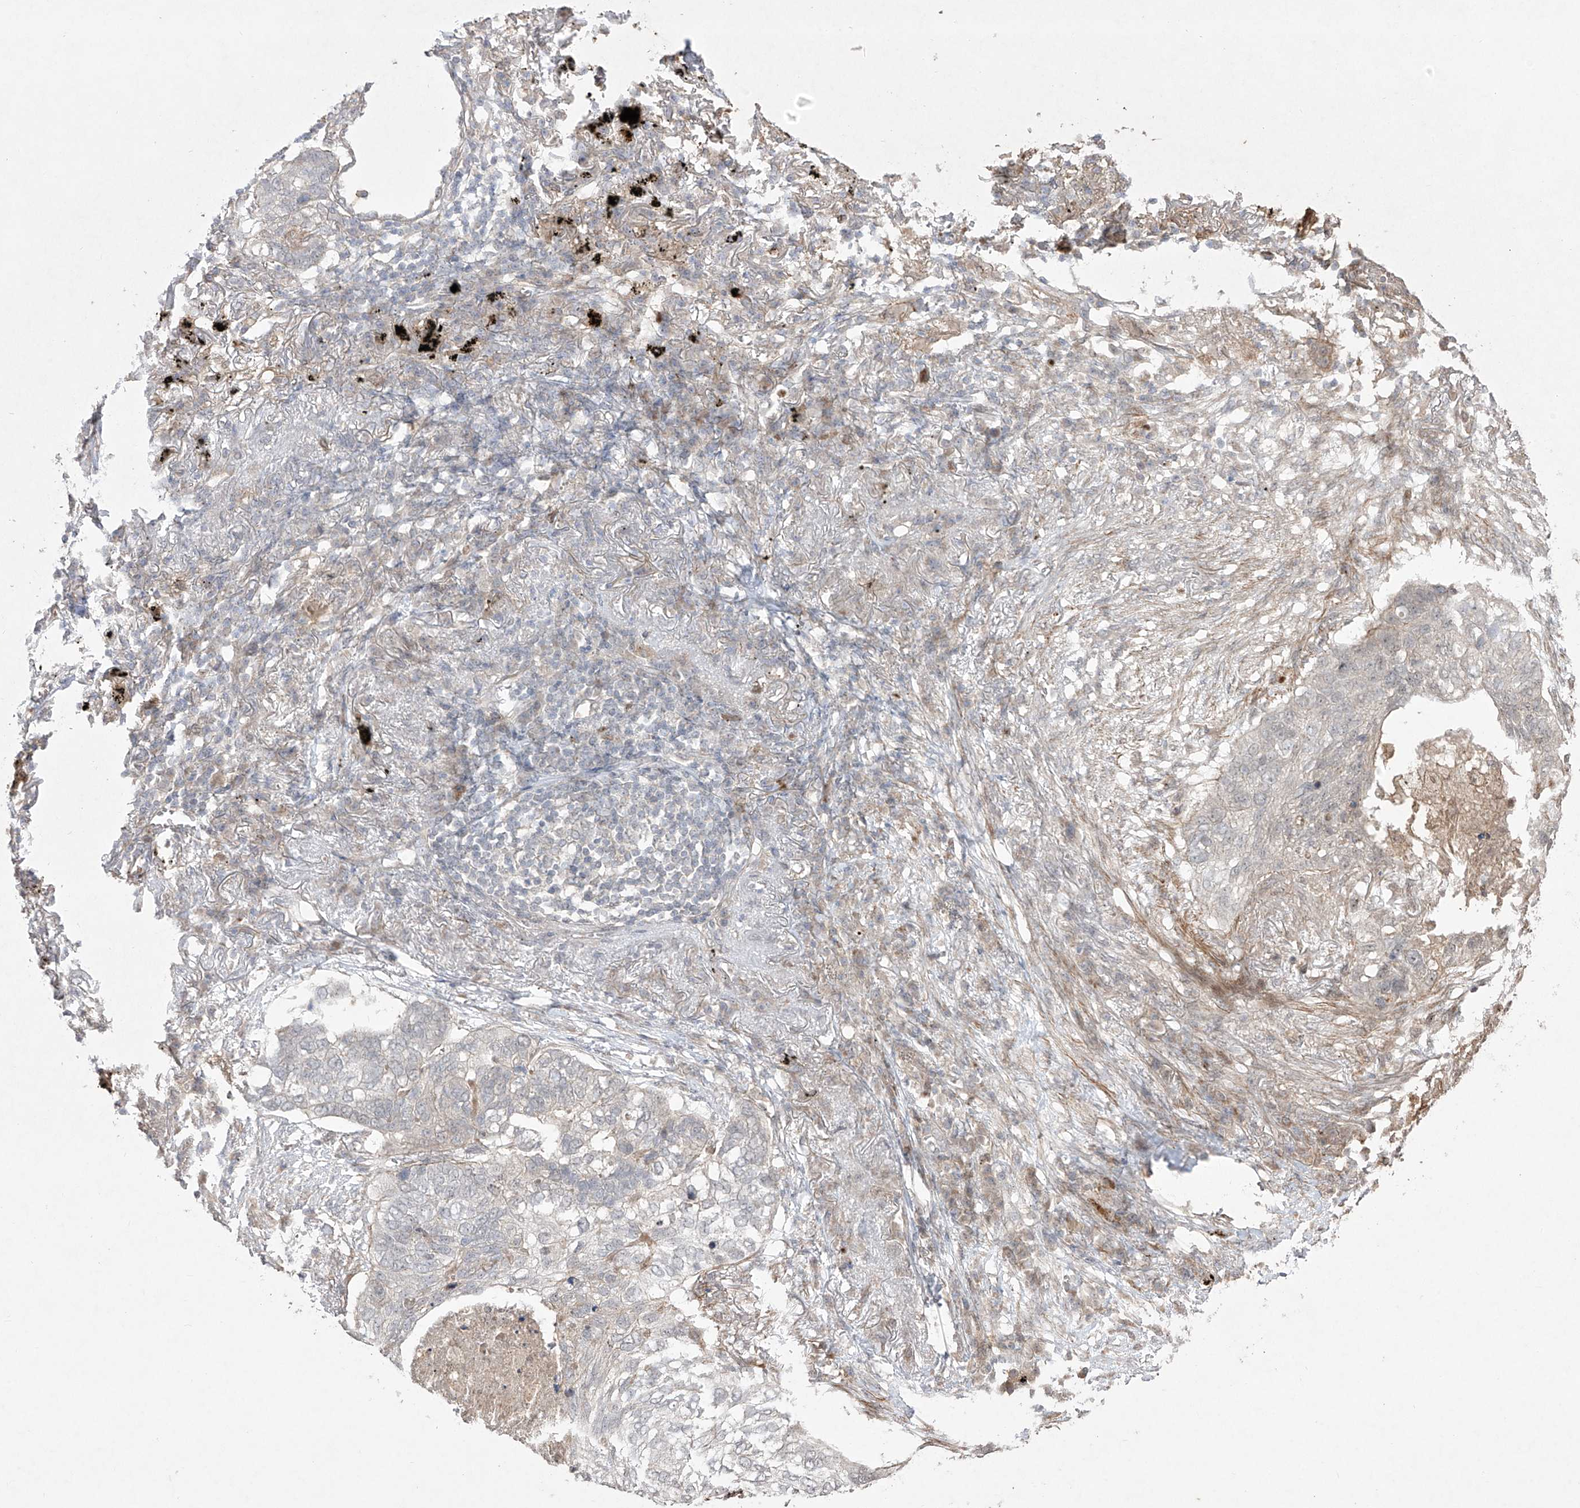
{"staining": {"intensity": "negative", "quantity": "none", "location": "none"}, "tissue": "lung cancer", "cell_type": "Tumor cells", "image_type": "cancer", "snomed": [{"axis": "morphology", "description": "Squamous cell carcinoma, NOS"}, {"axis": "topography", "description": "Lung"}], "caption": "DAB immunohistochemical staining of lung cancer (squamous cell carcinoma) shows no significant staining in tumor cells. (Stains: DAB immunohistochemistry with hematoxylin counter stain, Microscopy: brightfield microscopy at high magnification).", "gene": "KDM1B", "patient": {"sex": "female", "age": 63}}